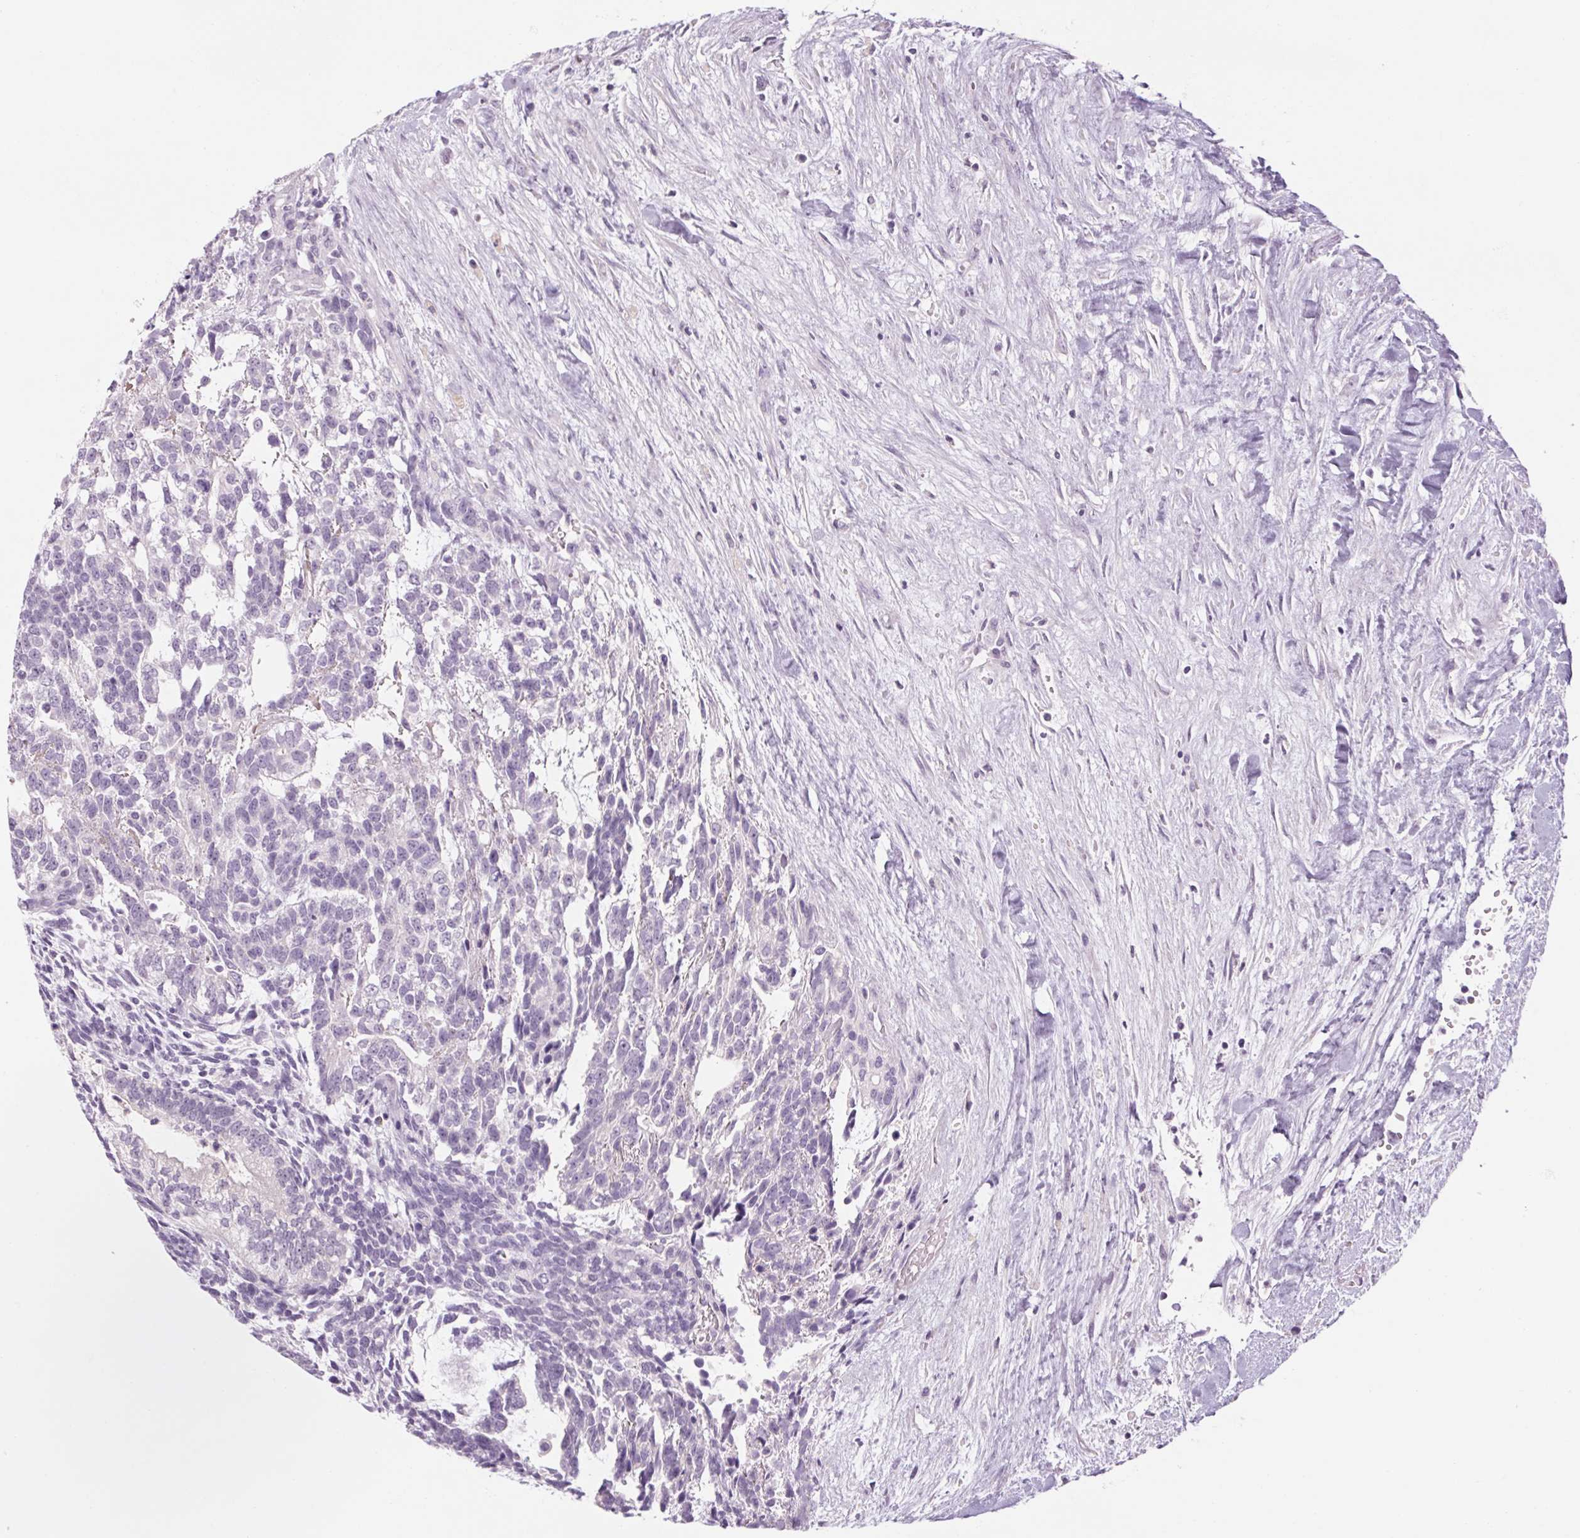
{"staining": {"intensity": "negative", "quantity": "none", "location": "none"}, "tissue": "testis cancer", "cell_type": "Tumor cells", "image_type": "cancer", "snomed": [{"axis": "morphology", "description": "Carcinoma, Embryonal, NOS"}, {"axis": "topography", "description": "Testis"}], "caption": "Tumor cells show no significant staining in testis cancer (embryonal carcinoma).", "gene": "RPTN", "patient": {"sex": "male", "age": 23}}